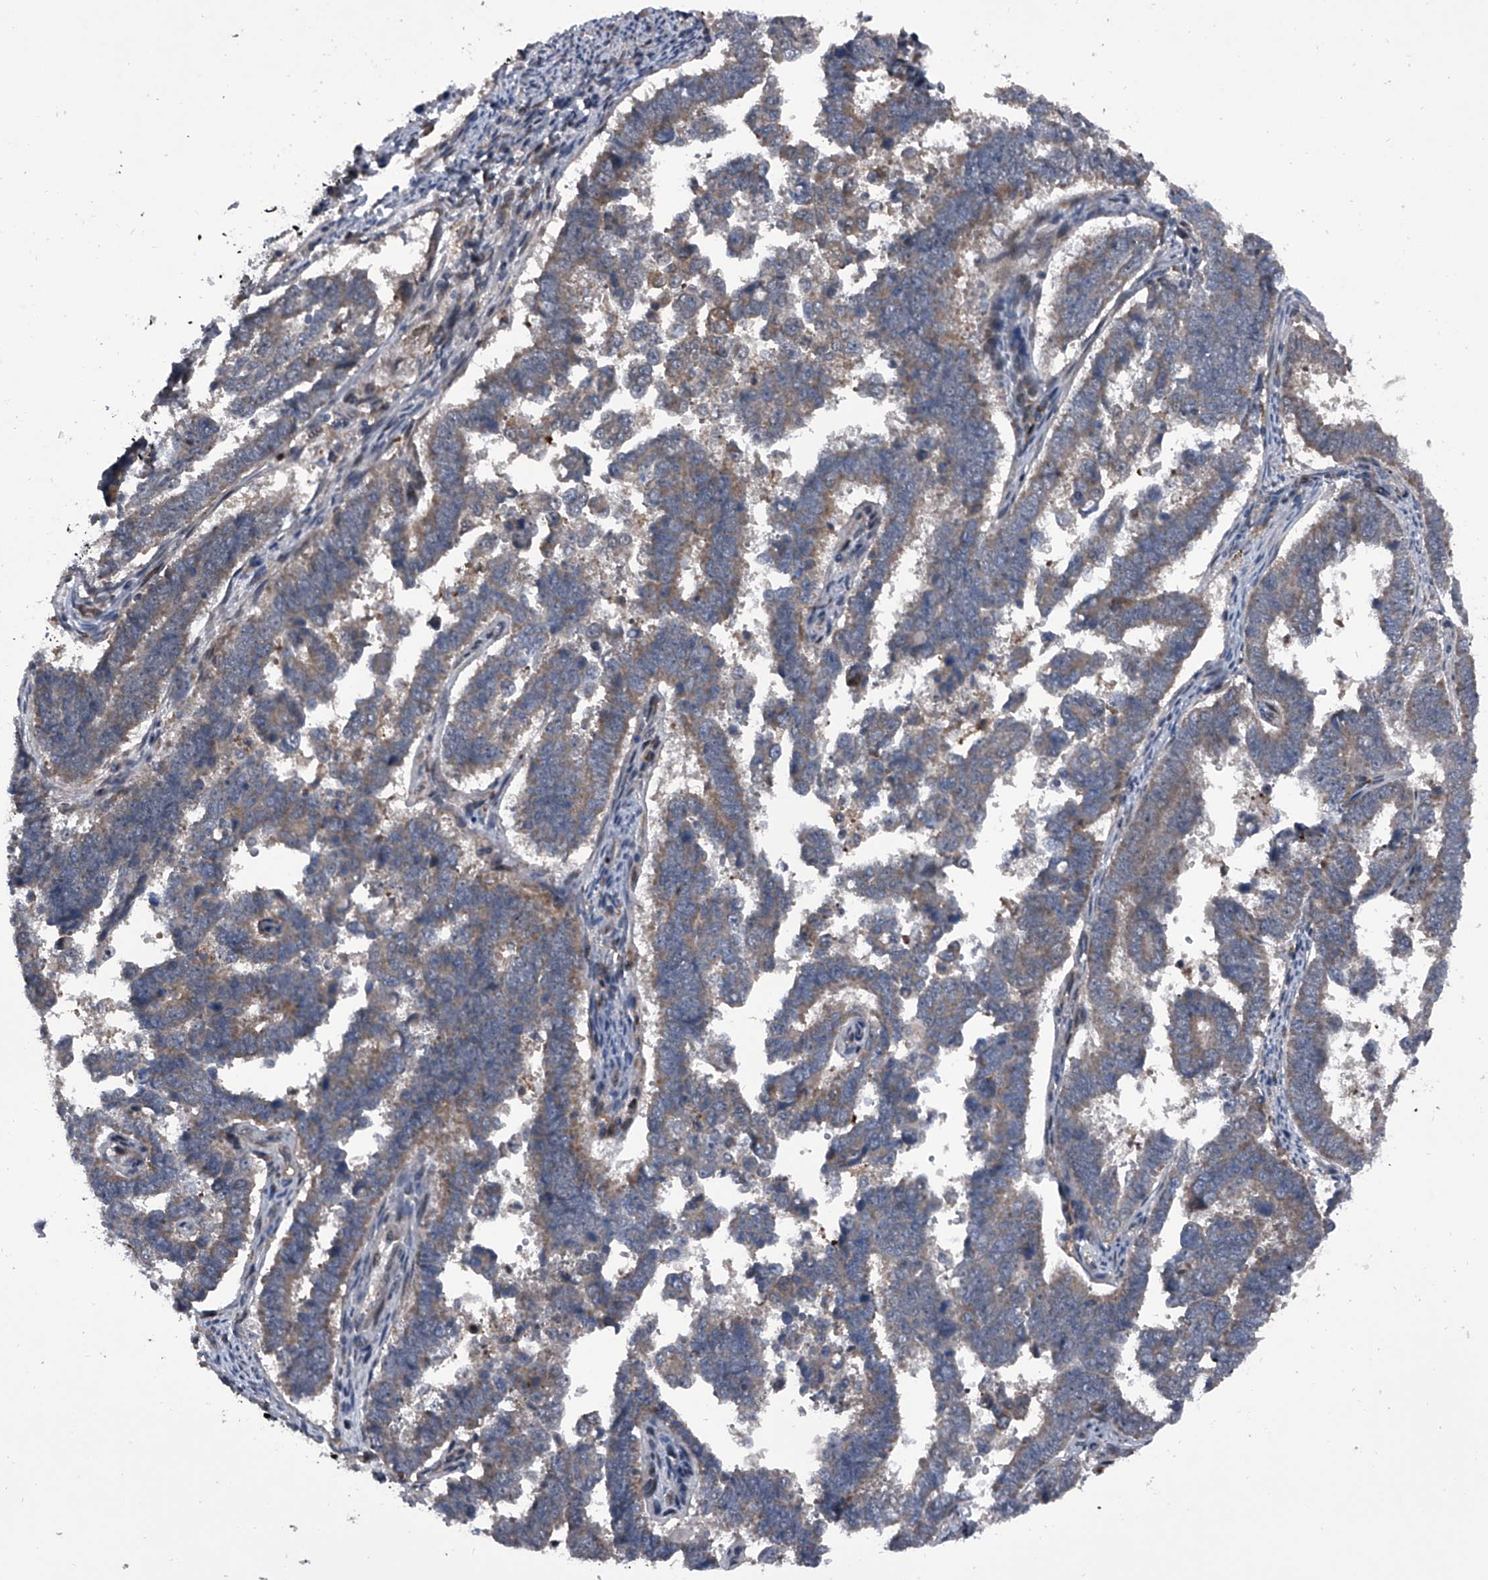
{"staining": {"intensity": "weak", "quantity": ">75%", "location": "cytoplasmic/membranous"}, "tissue": "endometrial cancer", "cell_type": "Tumor cells", "image_type": "cancer", "snomed": [{"axis": "morphology", "description": "Adenocarcinoma, NOS"}, {"axis": "topography", "description": "Endometrium"}], "caption": "DAB immunohistochemical staining of endometrial adenocarcinoma demonstrates weak cytoplasmic/membranous protein staining in approximately >75% of tumor cells.", "gene": "ELK4", "patient": {"sex": "female", "age": 75}}